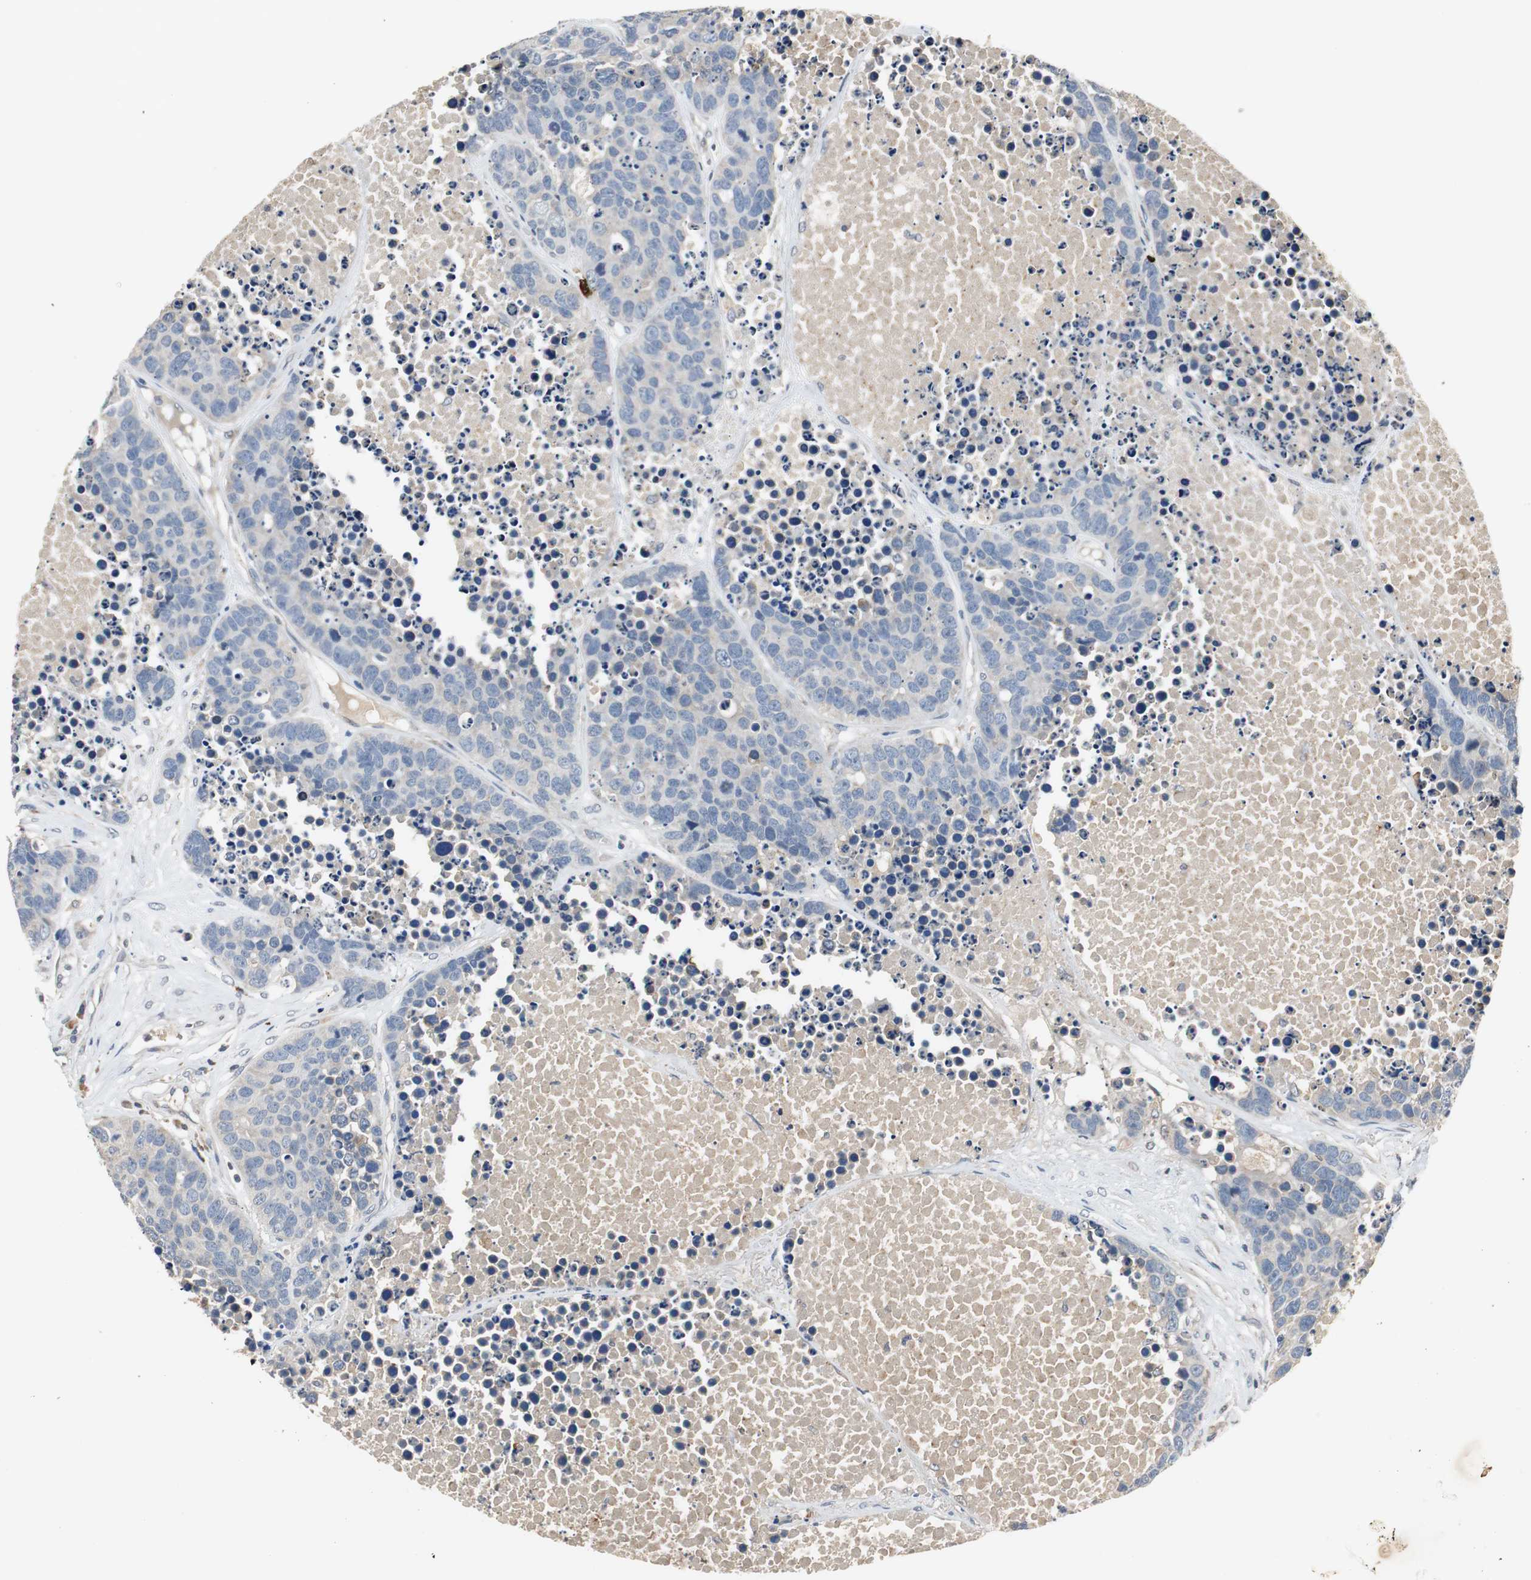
{"staining": {"intensity": "weak", "quantity": "<25%", "location": "cytoplasmic/membranous"}, "tissue": "carcinoid", "cell_type": "Tumor cells", "image_type": "cancer", "snomed": [{"axis": "morphology", "description": "Carcinoid, malignant, NOS"}, {"axis": "topography", "description": "Lung"}], "caption": "A high-resolution image shows immunohistochemistry staining of malignant carcinoid, which demonstrates no significant staining in tumor cells.", "gene": "SLC19A2", "patient": {"sex": "male", "age": 60}}